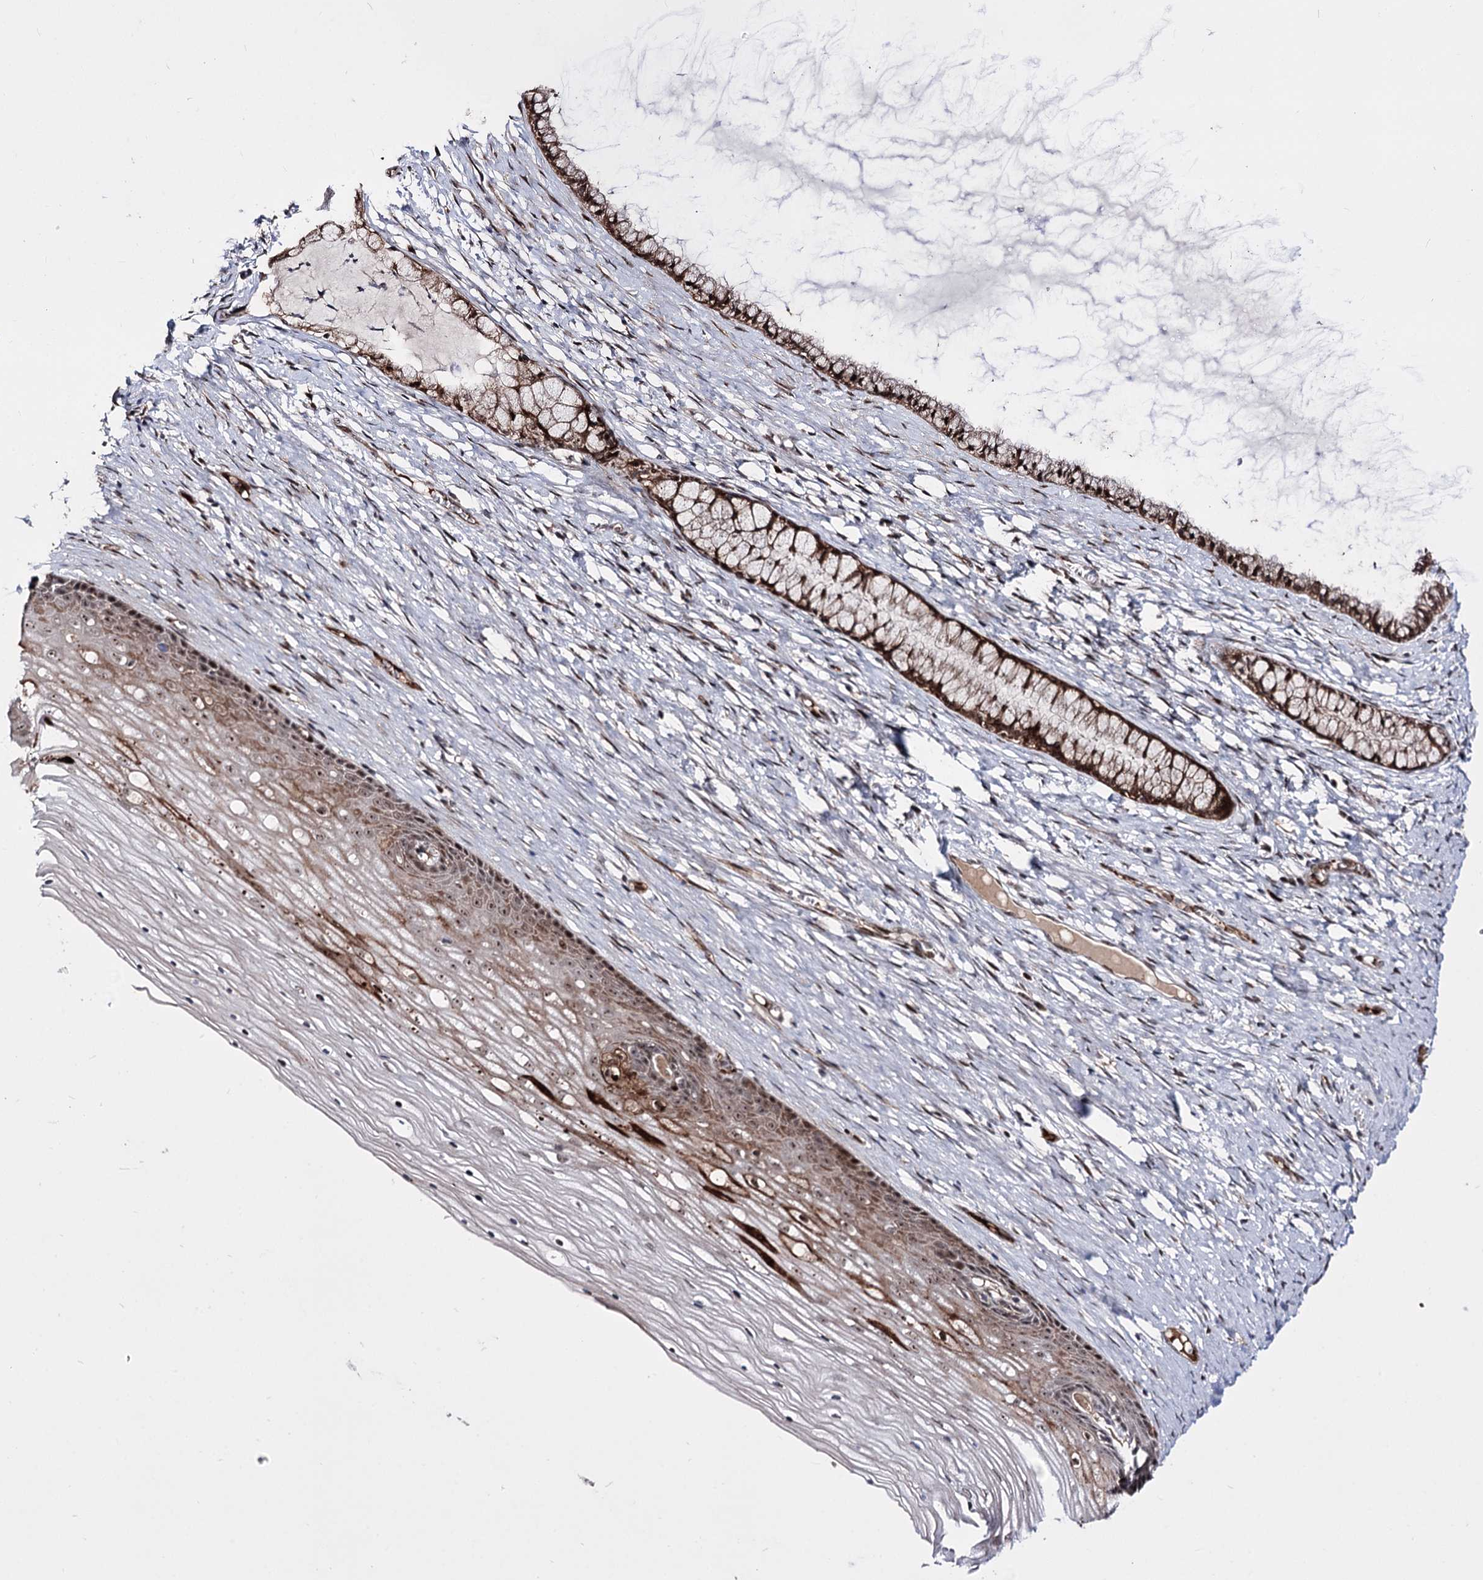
{"staining": {"intensity": "moderate", "quantity": ">75%", "location": "cytoplasmic/membranous,nuclear"}, "tissue": "cervix", "cell_type": "Glandular cells", "image_type": "normal", "snomed": [{"axis": "morphology", "description": "Normal tissue, NOS"}, {"axis": "topography", "description": "Cervix"}], "caption": "The immunohistochemical stain labels moderate cytoplasmic/membranous,nuclear expression in glandular cells of unremarkable cervix.", "gene": "STOX1", "patient": {"sex": "female", "age": 42}}